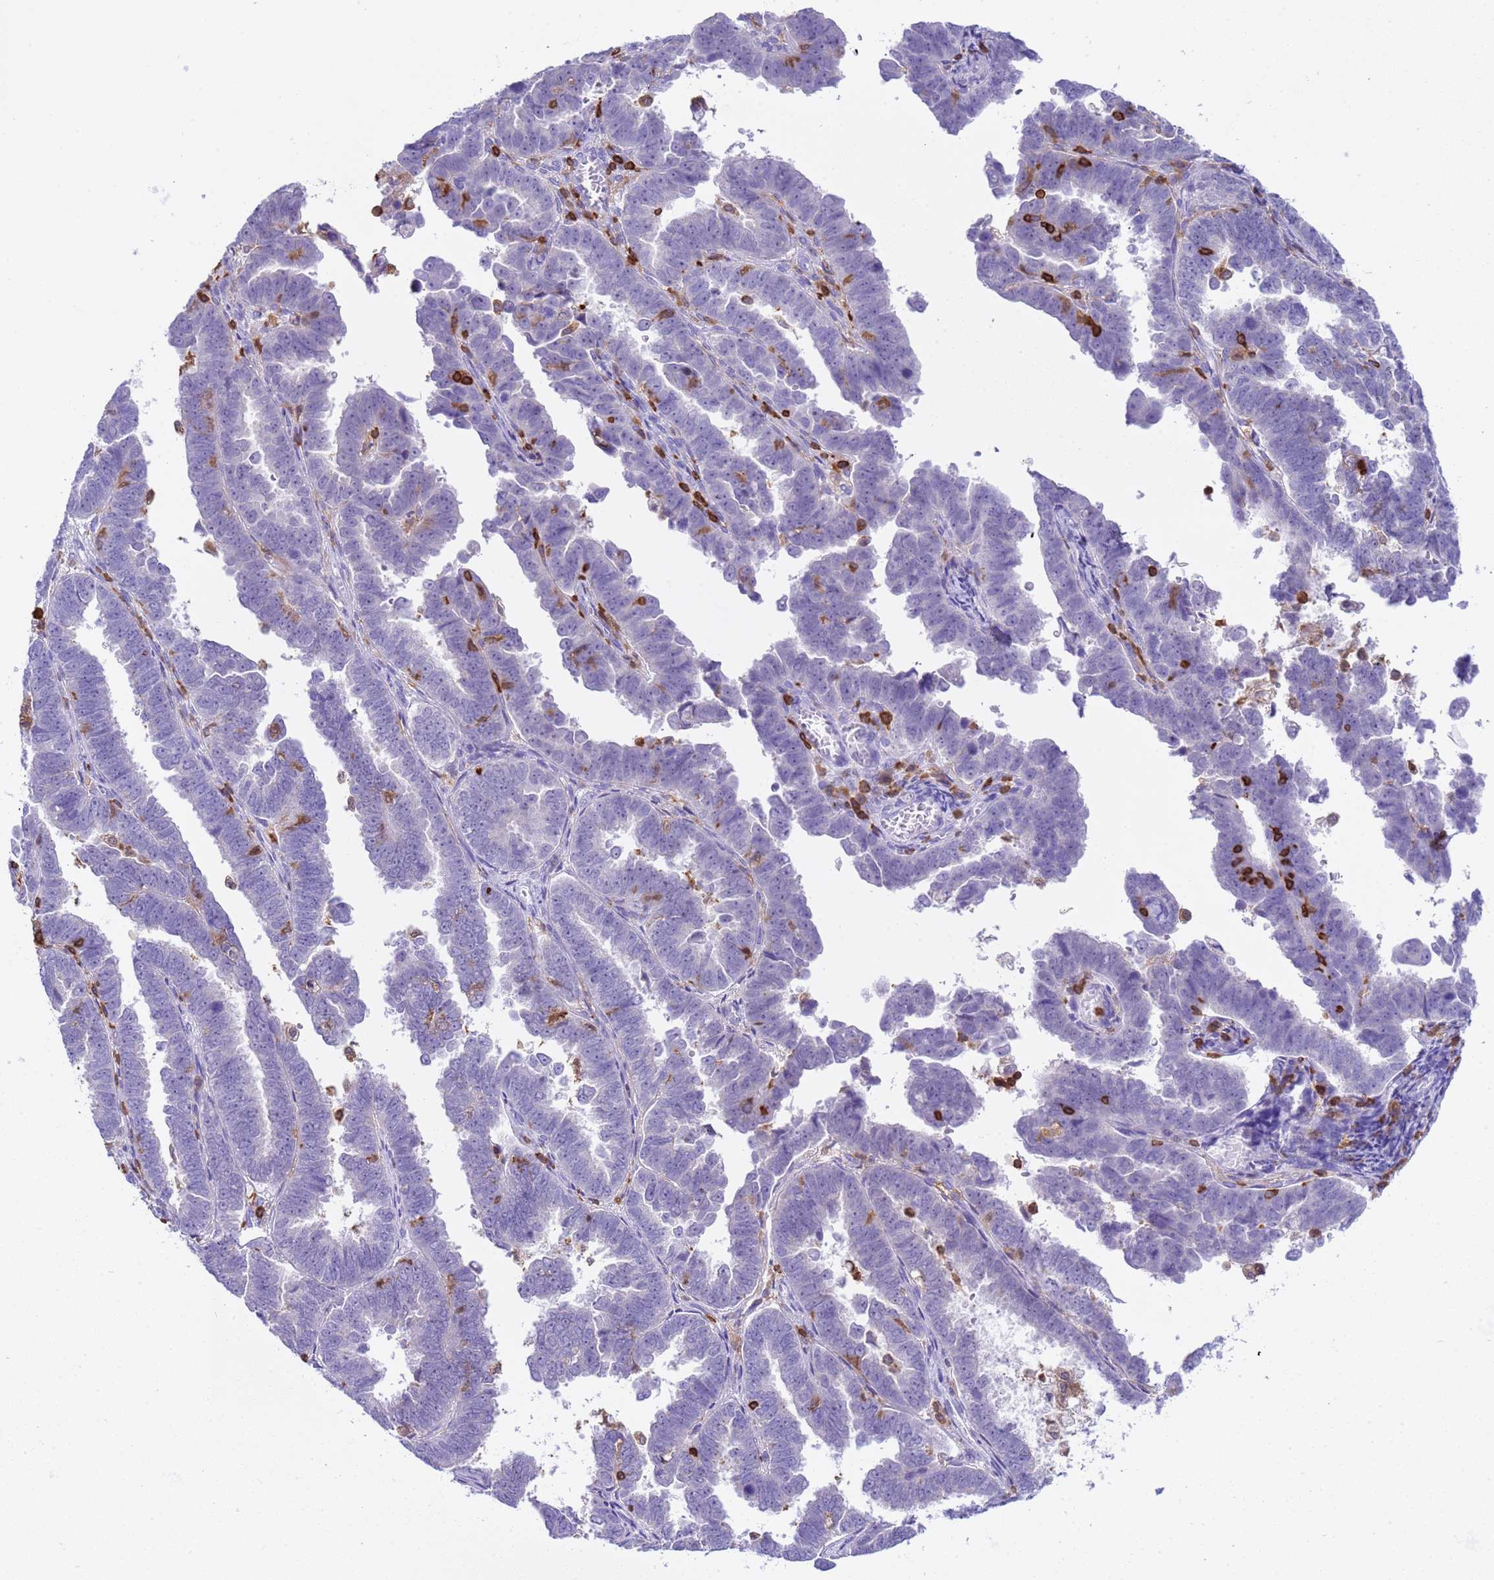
{"staining": {"intensity": "negative", "quantity": "none", "location": "none"}, "tissue": "endometrial cancer", "cell_type": "Tumor cells", "image_type": "cancer", "snomed": [{"axis": "morphology", "description": "Adenocarcinoma, NOS"}, {"axis": "topography", "description": "Endometrium"}], "caption": "High power microscopy histopathology image of an immunohistochemistry (IHC) image of endometrial cancer, revealing no significant staining in tumor cells.", "gene": "IRF5", "patient": {"sex": "female", "age": 75}}